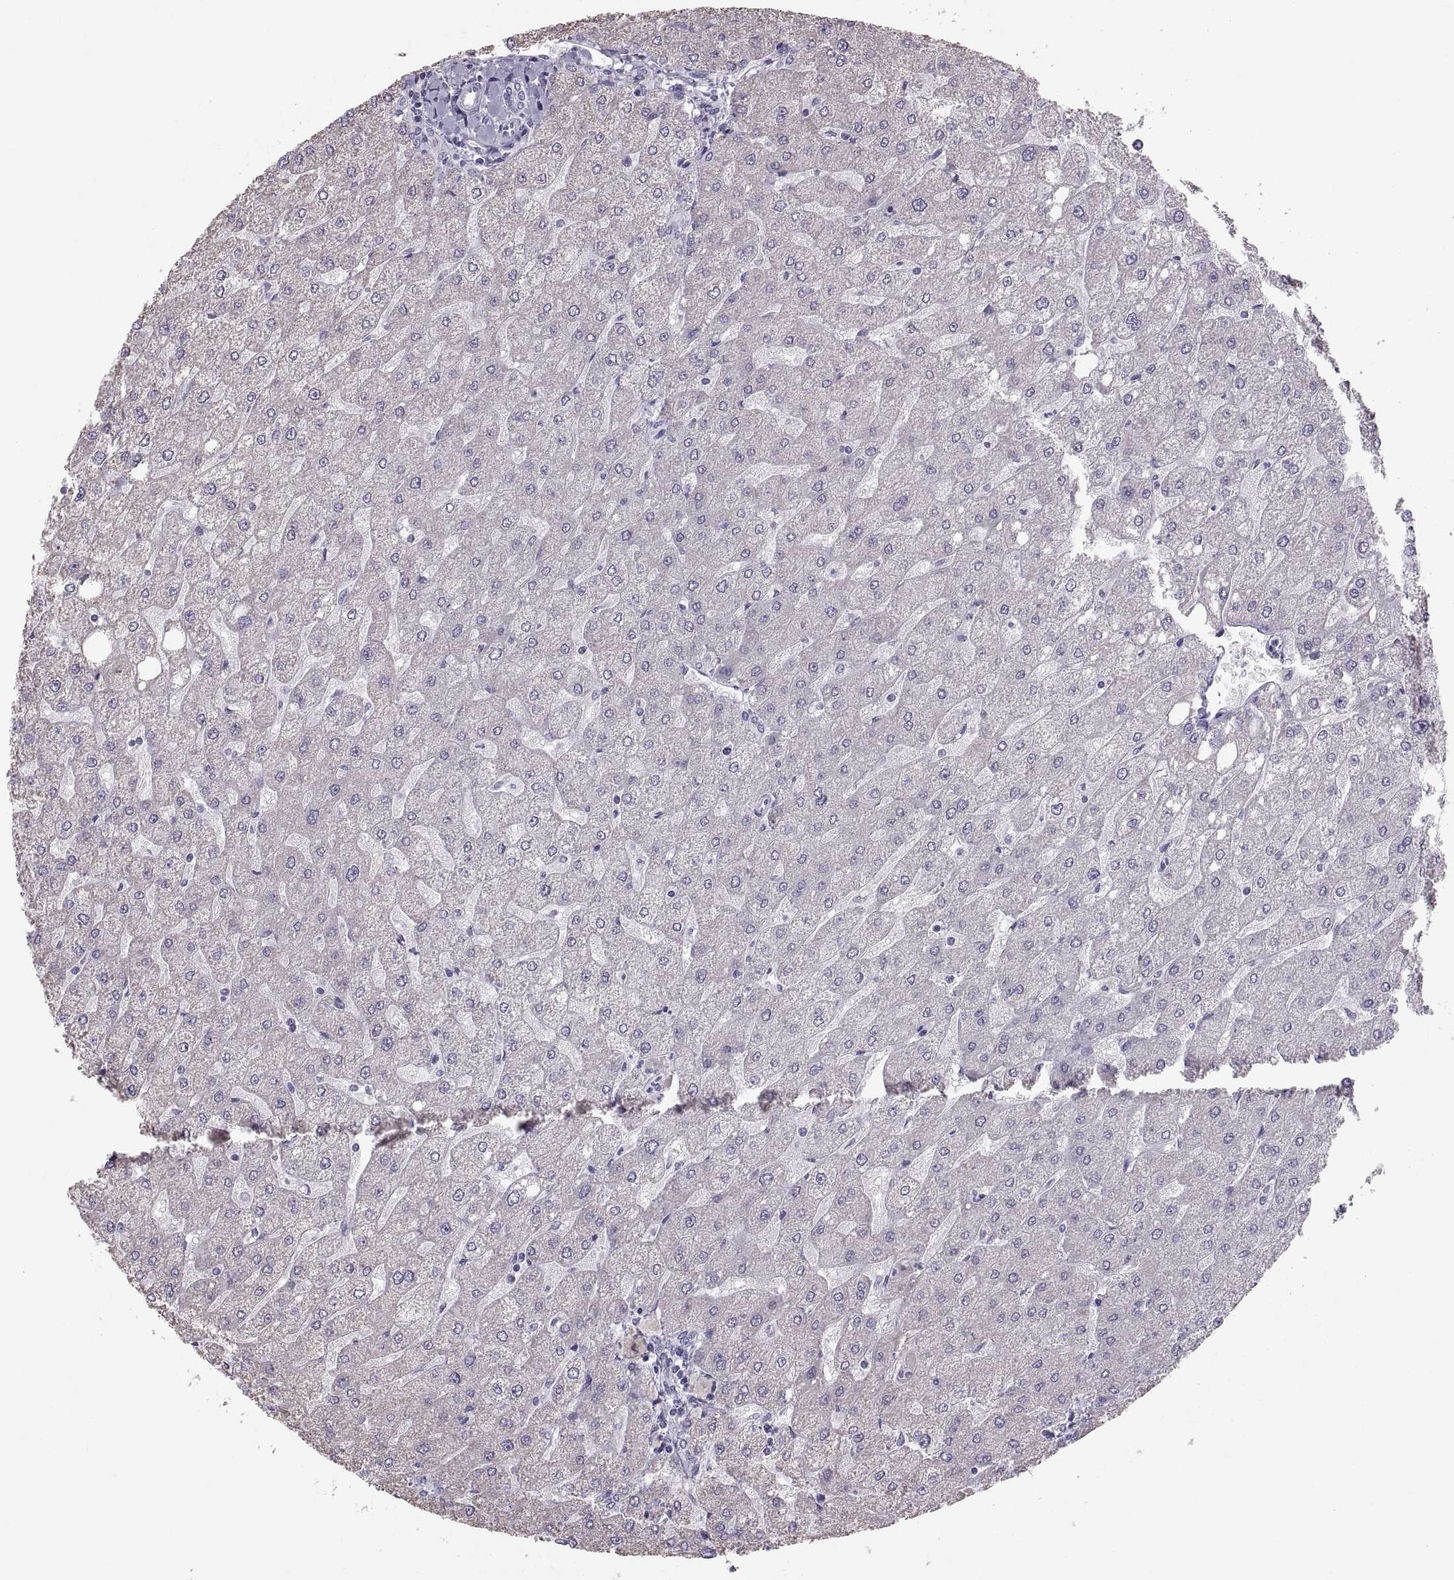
{"staining": {"intensity": "negative", "quantity": "none", "location": "none"}, "tissue": "liver", "cell_type": "Cholangiocytes", "image_type": "normal", "snomed": [{"axis": "morphology", "description": "Normal tissue, NOS"}, {"axis": "topography", "description": "Liver"}], "caption": "Immunohistochemical staining of normal human liver exhibits no significant positivity in cholangiocytes. The staining was performed using DAB (3,3'-diaminobenzidine) to visualize the protein expression in brown, while the nuclei were stained in blue with hematoxylin (Magnification: 20x).", "gene": "WBP2NL", "patient": {"sex": "male", "age": 67}}